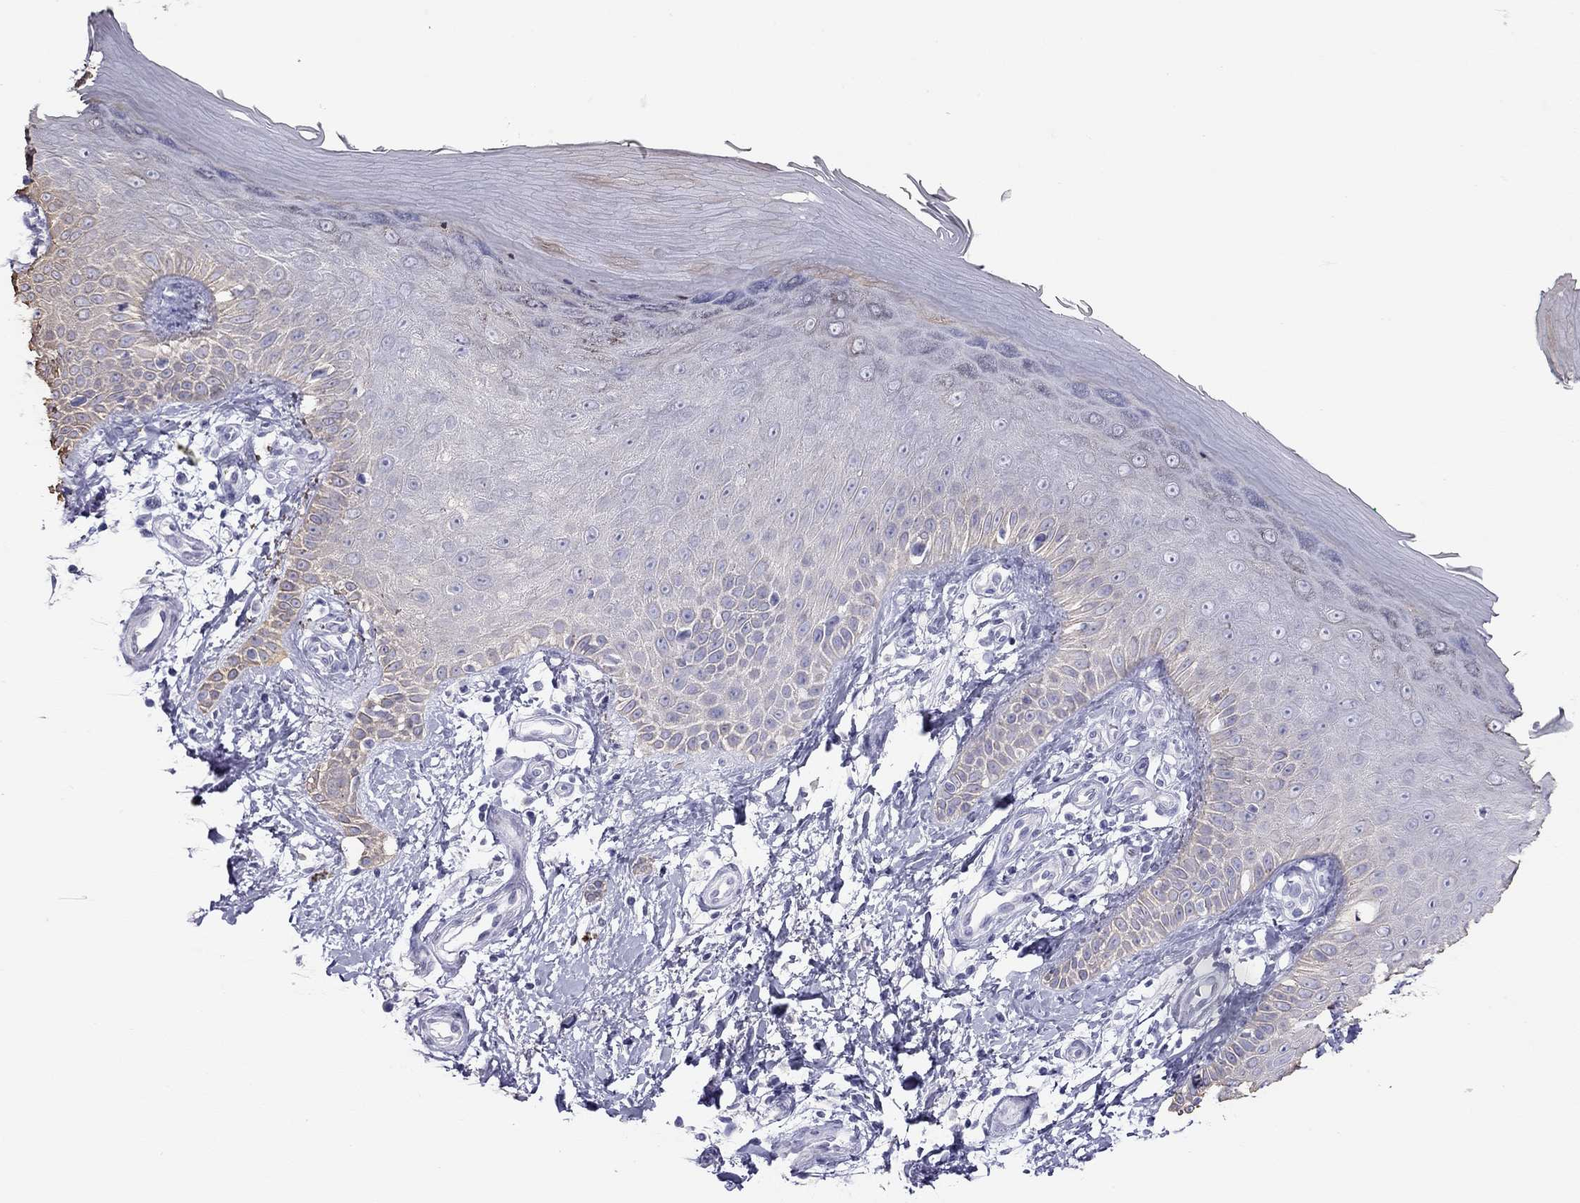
{"staining": {"intensity": "negative", "quantity": "none", "location": "none"}, "tissue": "skin", "cell_type": "Fibroblasts", "image_type": "normal", "snomed": [{"axis": "morphology", "description": "Normal tissue, NOS"}, {"axis": "morphology", "description": "Inflammation, NOS"}, {"axis": "morphology", "description": "Fibrosis, NOS"}, {"axis": "topography", "description": "Skin"}], "caption": "Immunohistochemistry micrograph of normal skin: skin stained with DAB displays no significant protein positivity in fibroblasts.", "gene": "KCNV2", "patient": {"sex": "male", "age": 71}}